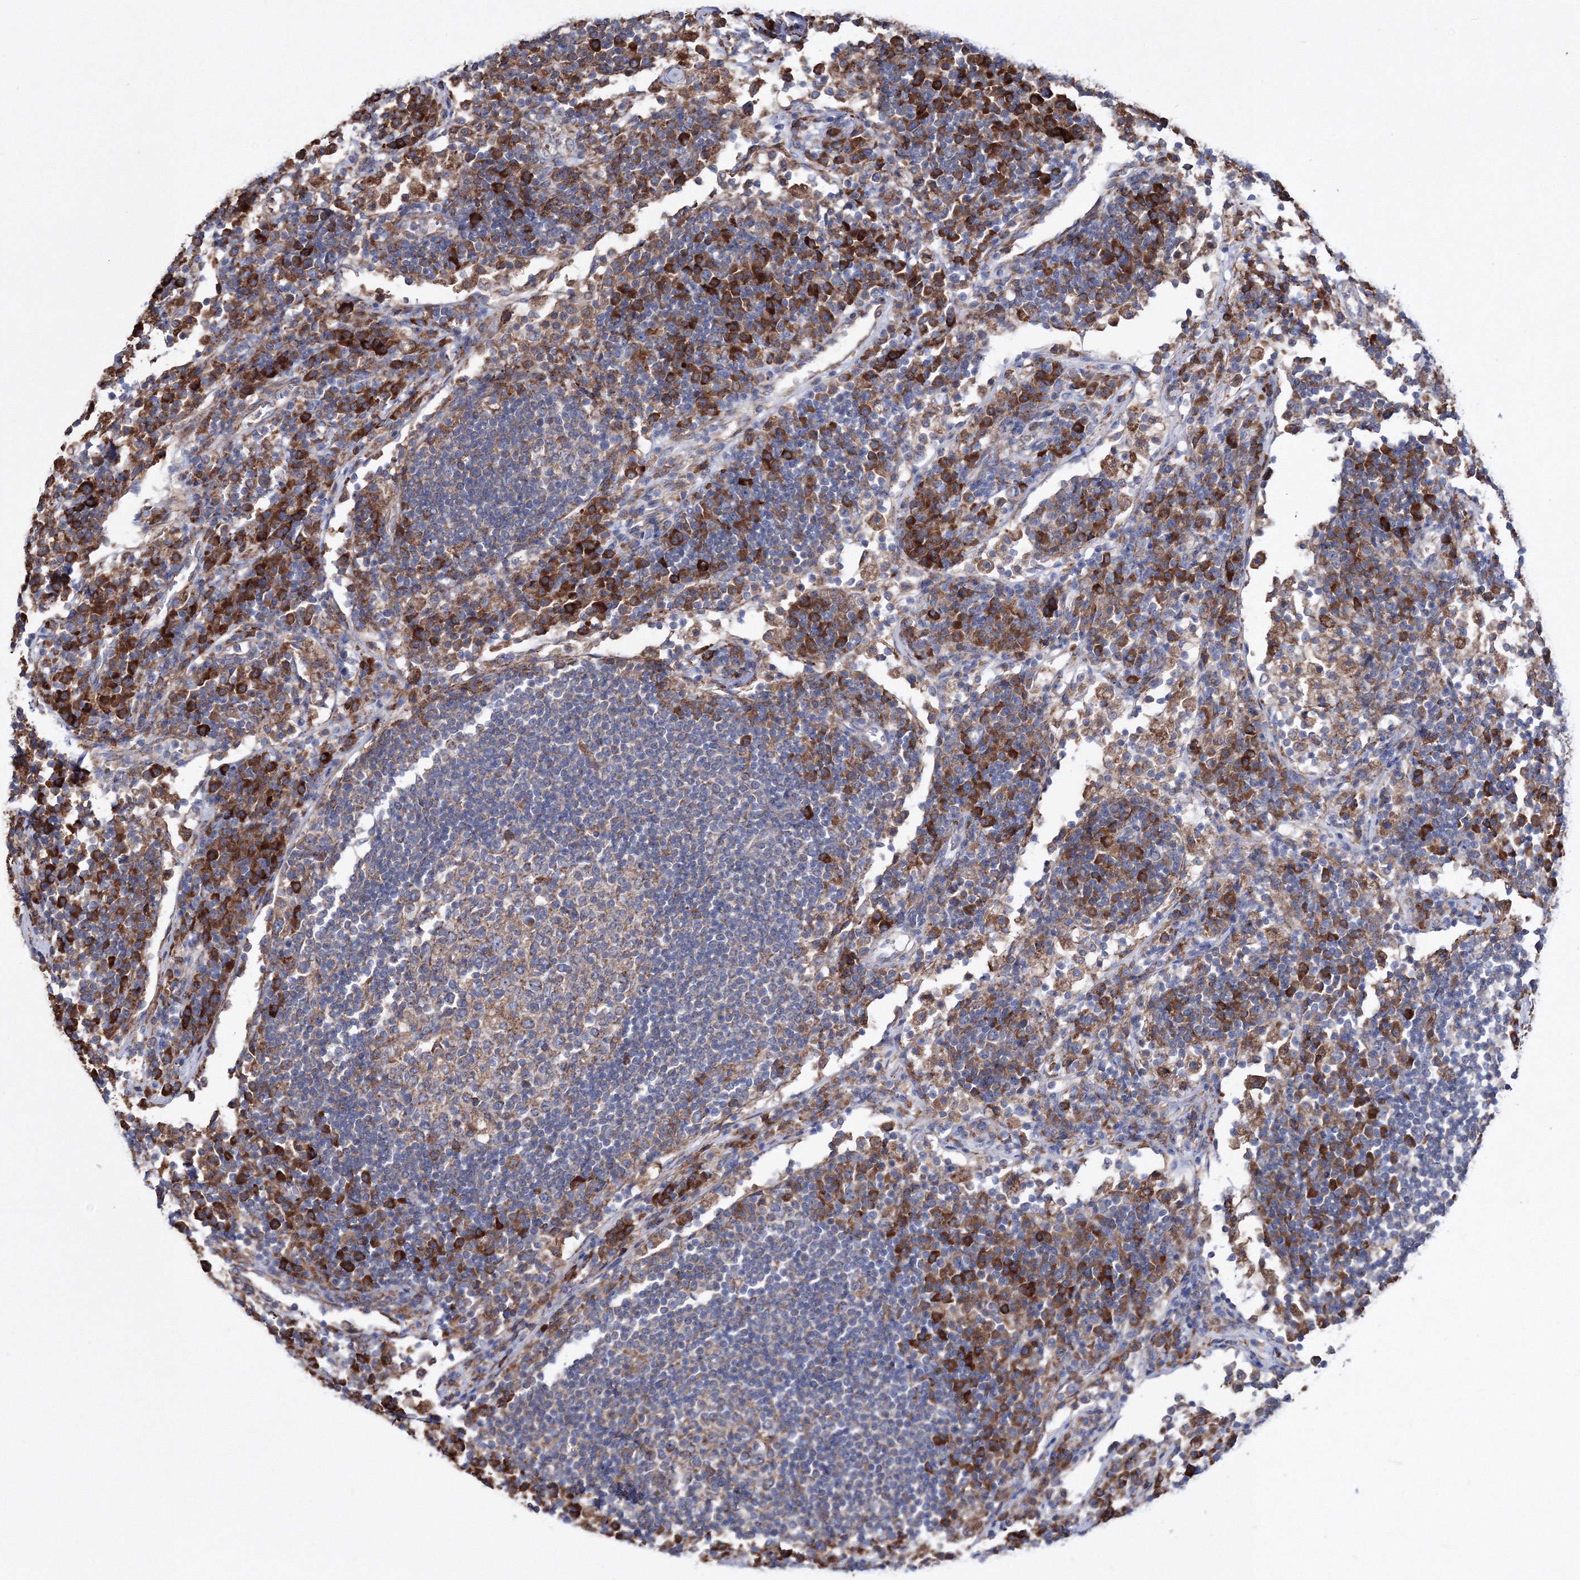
{"staining": {"intensity": "moderate", "quantity": "<25%", "location": "cytoplasmic/membranous"}, "tissue": "lymph node", "cell_type": "Germinal center cells", "image_type": "normal", "snomed": [{"axis": "morphology", "description": "Normal tissue, NOS"}, {"axis": "topography", "description": "Lymph node"}], "caption": "Immunohistochemistry (IHC) histopathology image of unremarkable lymph node stained for a protein (brown), which demonstrates low levels of moderate cytoplasmic/membranous staining in about <25% of germinal center cells.", "gene": "VPS8", "patient": {"sex": "female", "age": 53}}